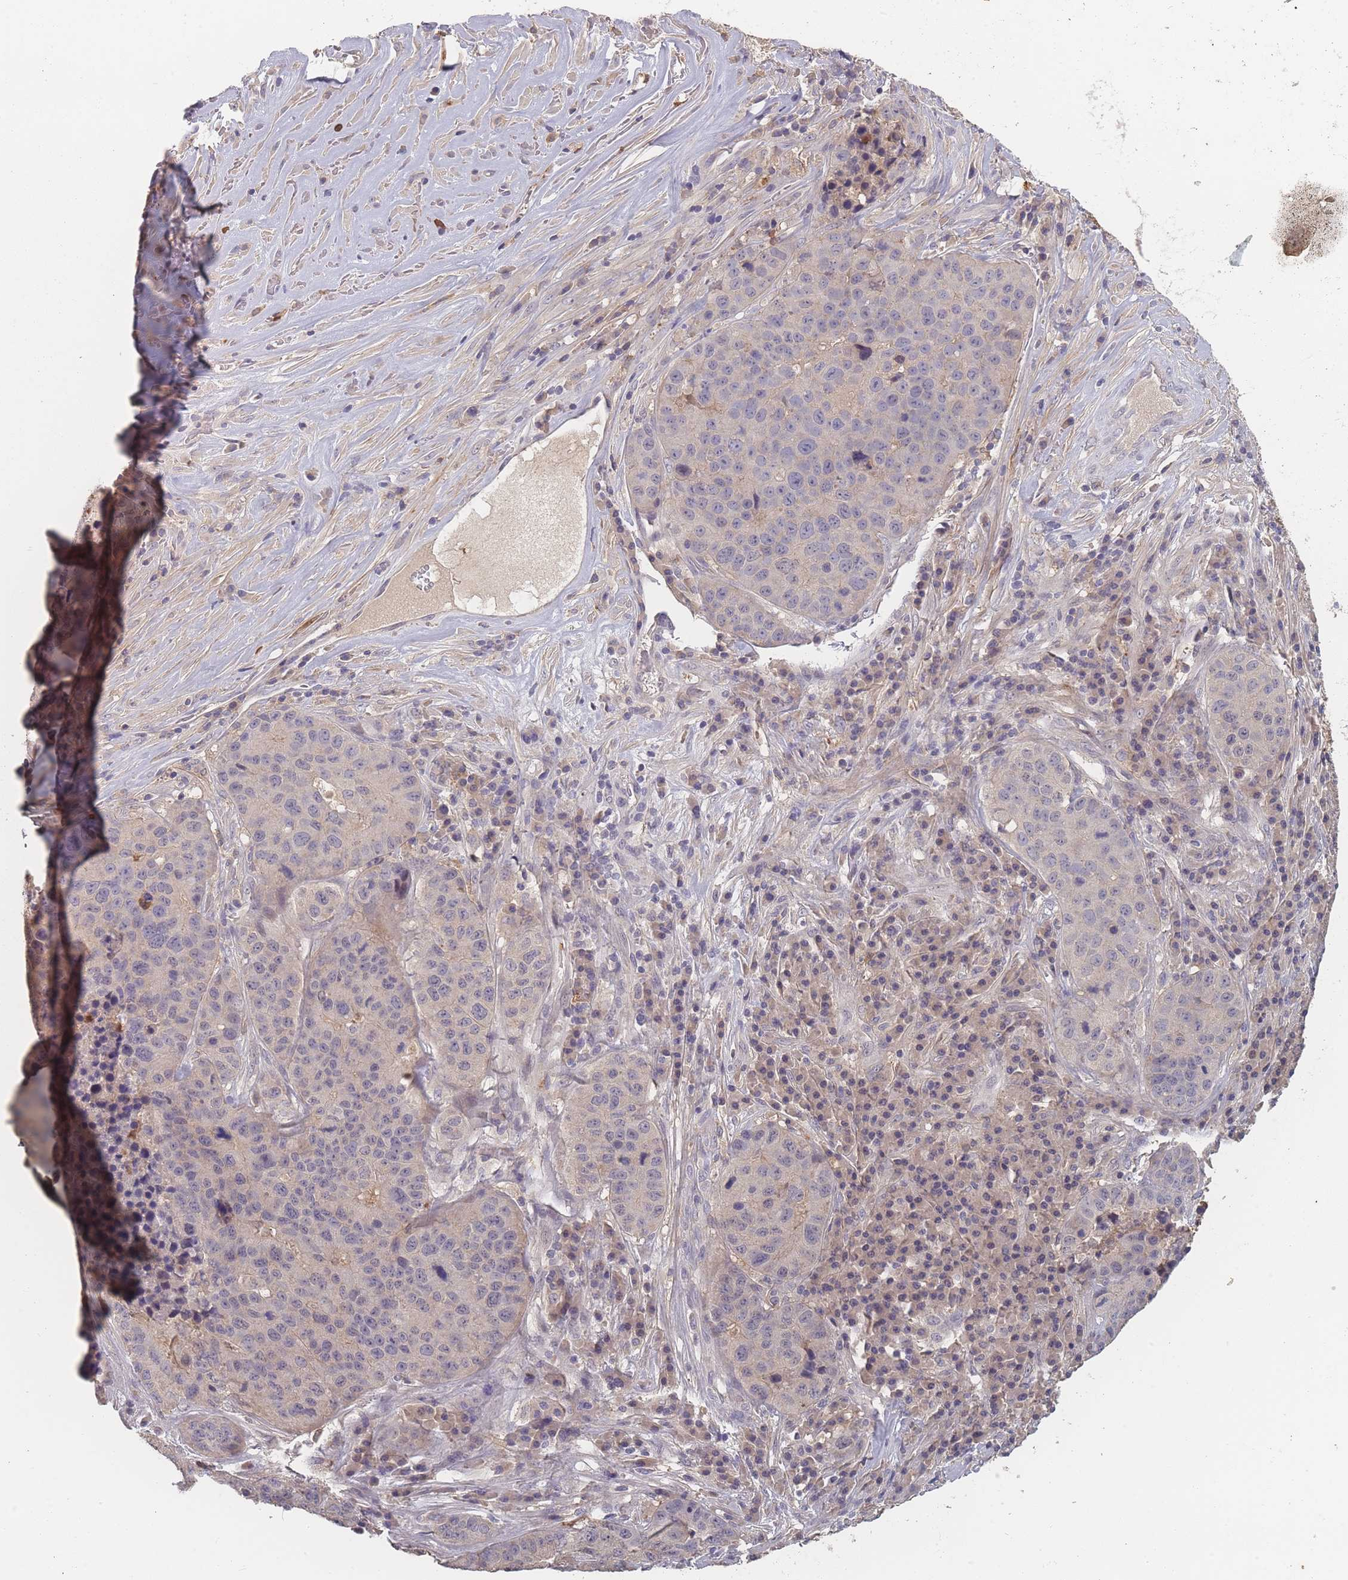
{"staining": {"intensity": "negative", "quantity": "none", "location": "none"}, "tissue": "stomach cancer", "cell_type": "Tumor cells", "image_type": "cancer", "snomed": [{"axis": "morphology", "description": "Adenocarcinoma, NOS"}, {"axis": "topography", "description": "Stomach"}], "caption": "High power microscopy photomicrograph of an immunohistochemistry (IHC) micrograph of stomach cancer, revealing no significant expression in tumor cells.", "gene": "BST1", "patient": {"sex": "male", "age": 71}}